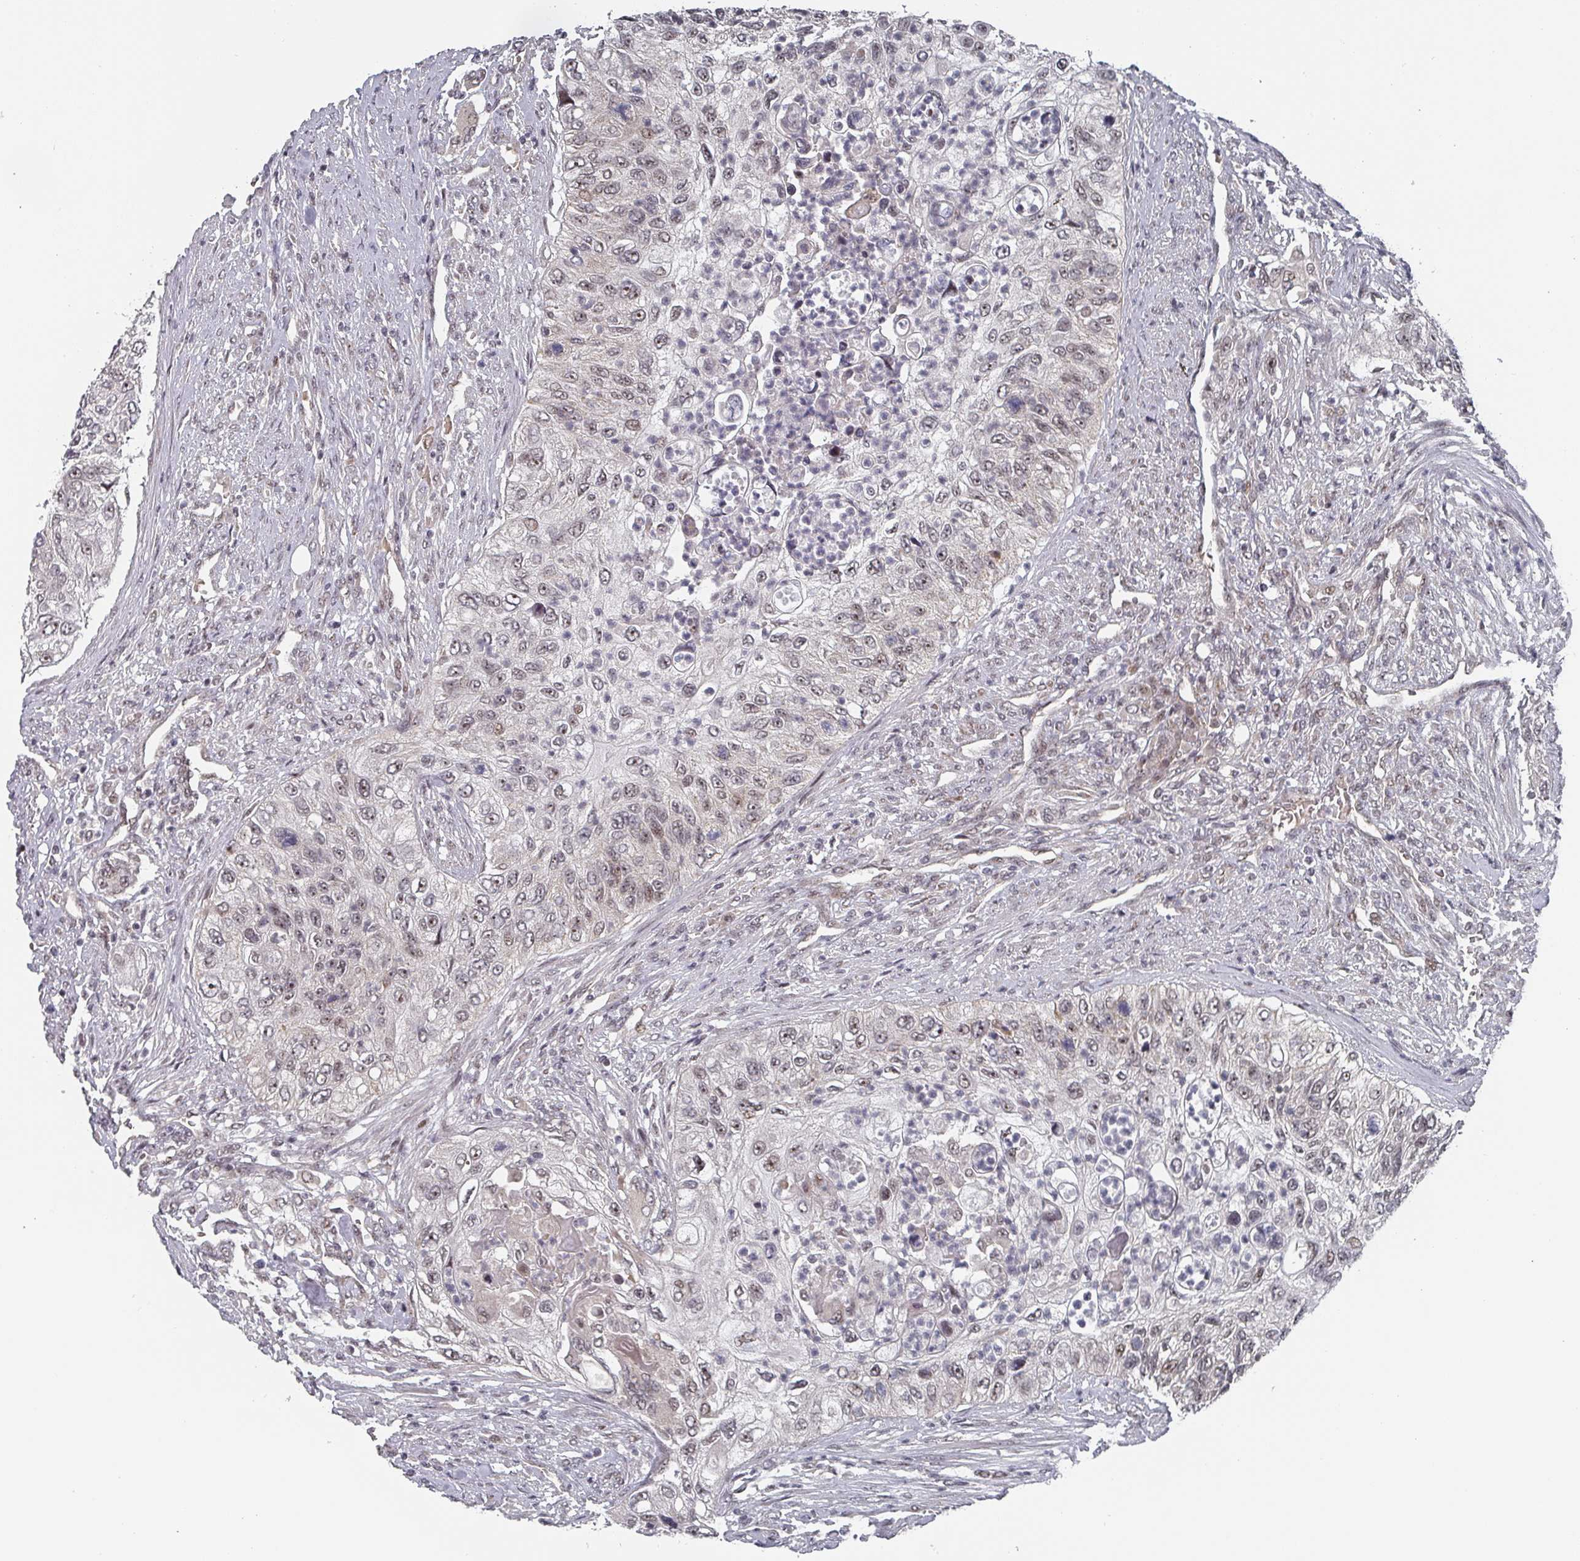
{"staining": {"intensity": "weak", "quantity": "25%-75%", "location": "nuclear"}, "tissue": "urothelial cancer", "cell_type": "Tumor cells", "image_type": "cancer", "snomed": [{"axis": "morphology", "description": "Urothelial carcinoma, High grade"}, {"axis": "topography", "description": "Urinary bladder"}], "caption": "About 25%-75% of tumor cells in urothelial cancer show weak nuclear protein positivity as visualized by brown immunohistochemical staining.", "gene": "KIF1C", "patient": {"sex": "female", "age": 60}}